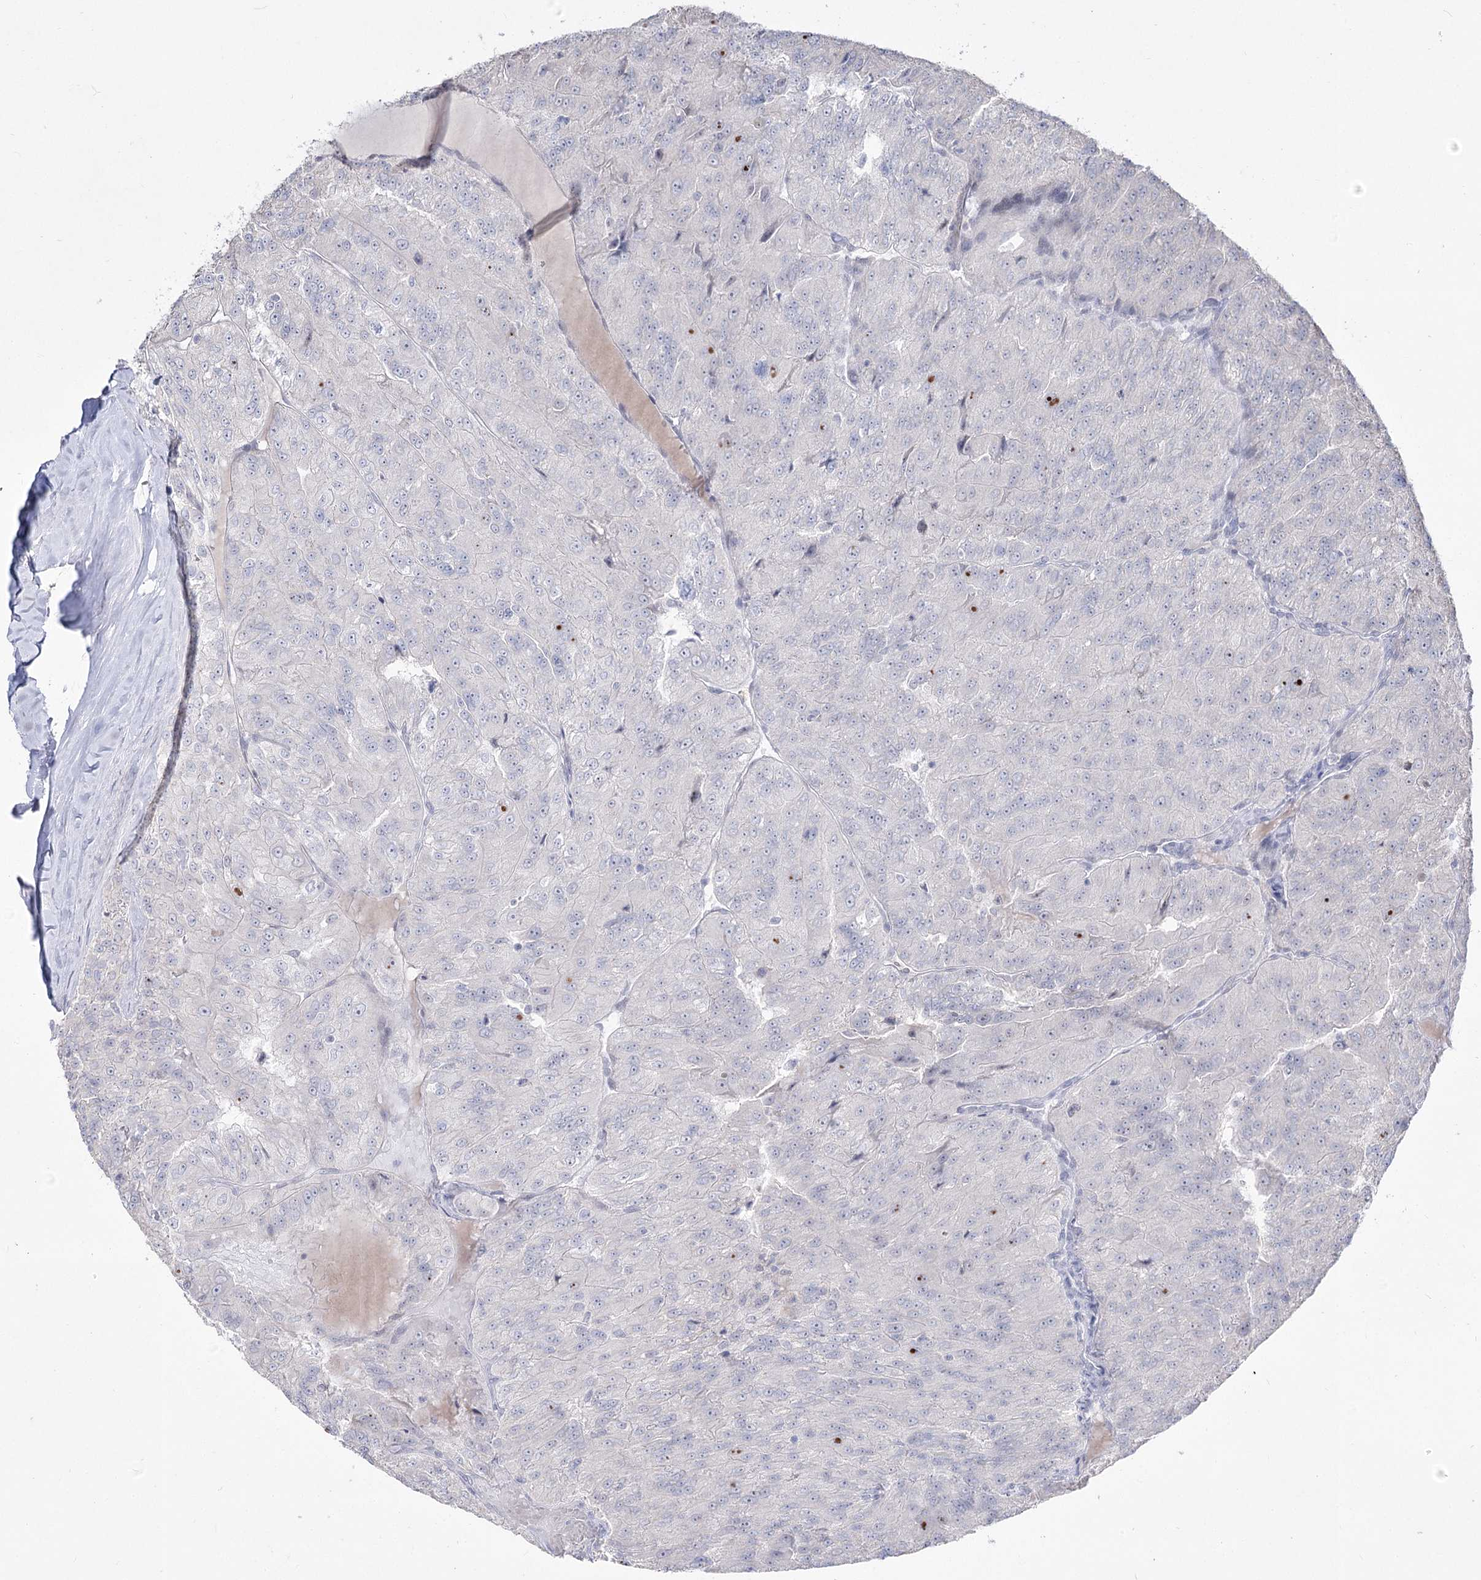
{"staining": {"intensity": "negative", "quantity": "none", "location": "none"}, "tissue": "renal cancer", "cell_type": "Tumor cells", "image_type": "cancer", "snomed": [{"axis": "morphology", "description": "Adenocarcinoma, NOS"}, {"axis": "topography", "description": "Kidney"}], "caption": "Renal cancer stained for a protein using IHC demonstrates no positivity tumor cells.", "gene": "DDX50", "patient": {"sex": "female", "age": 63}}